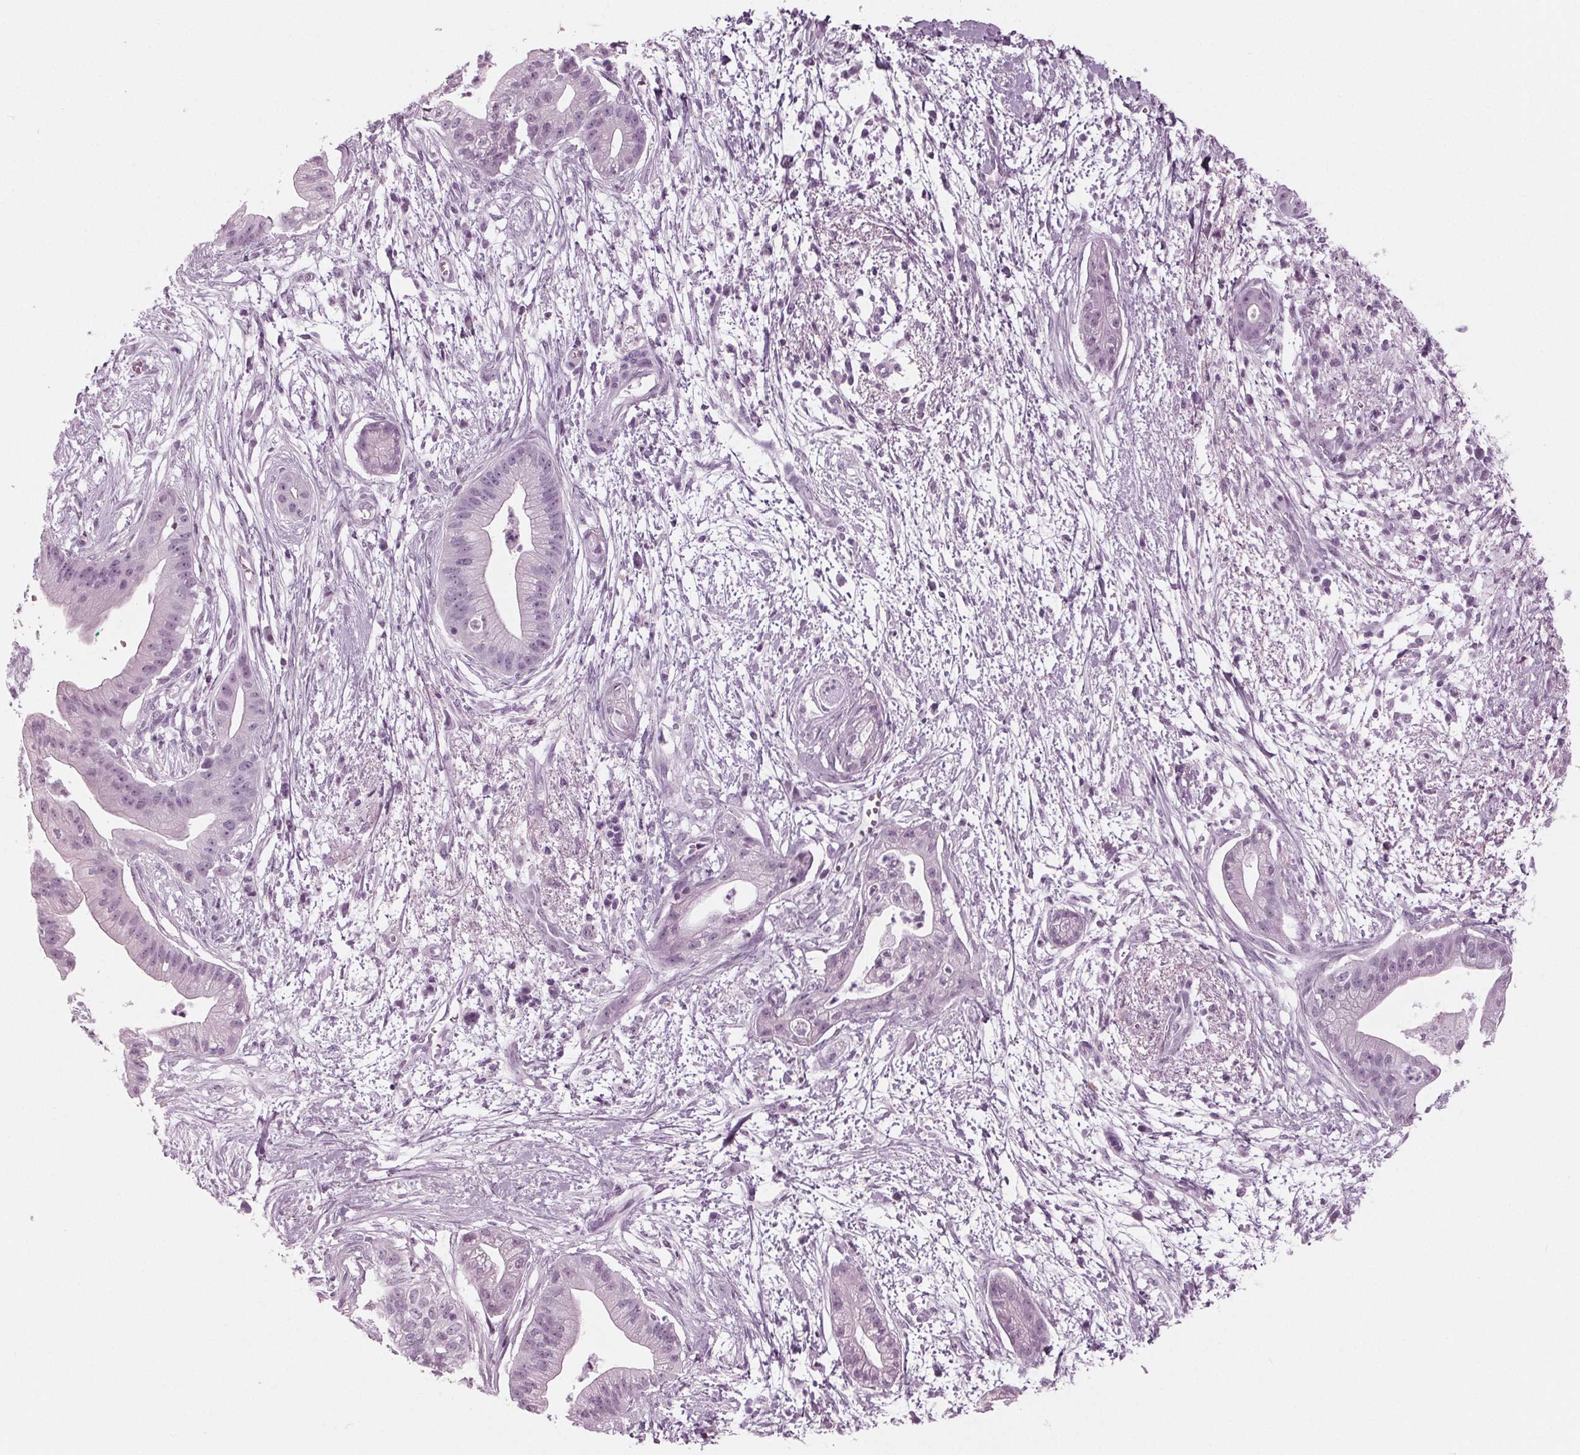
{"staining": {"intensity": "negative", "quantity": "none", "location": "none"}, "tissue": "pancreatic cancer", "cell_type": "Tumor cells", "image_type": "cancer", "snomed": [{"axis": "morphology", "description": "Normal tissue, NOS"}, {"axis": "morphology", "description": "Adenocarcinoma, NOS"}, {"axis": "topography", "description": "Lymph node"}, {"axis": "topography", "description": "Pancreas"}], "caption": "A photomicrograph of adenocarcinoma (pancreatic) stained for a protein exhibits no brown staining in tumor cells. Brightfield microscopy of immunohistochemistry (IHC) stained with DAB (3,3'-diaminobenzidine) (brown) and hematoxylin (blue), captured at high magnification.", "gene": "KRT28", "patient": {"sex": "female", "age": 58}}